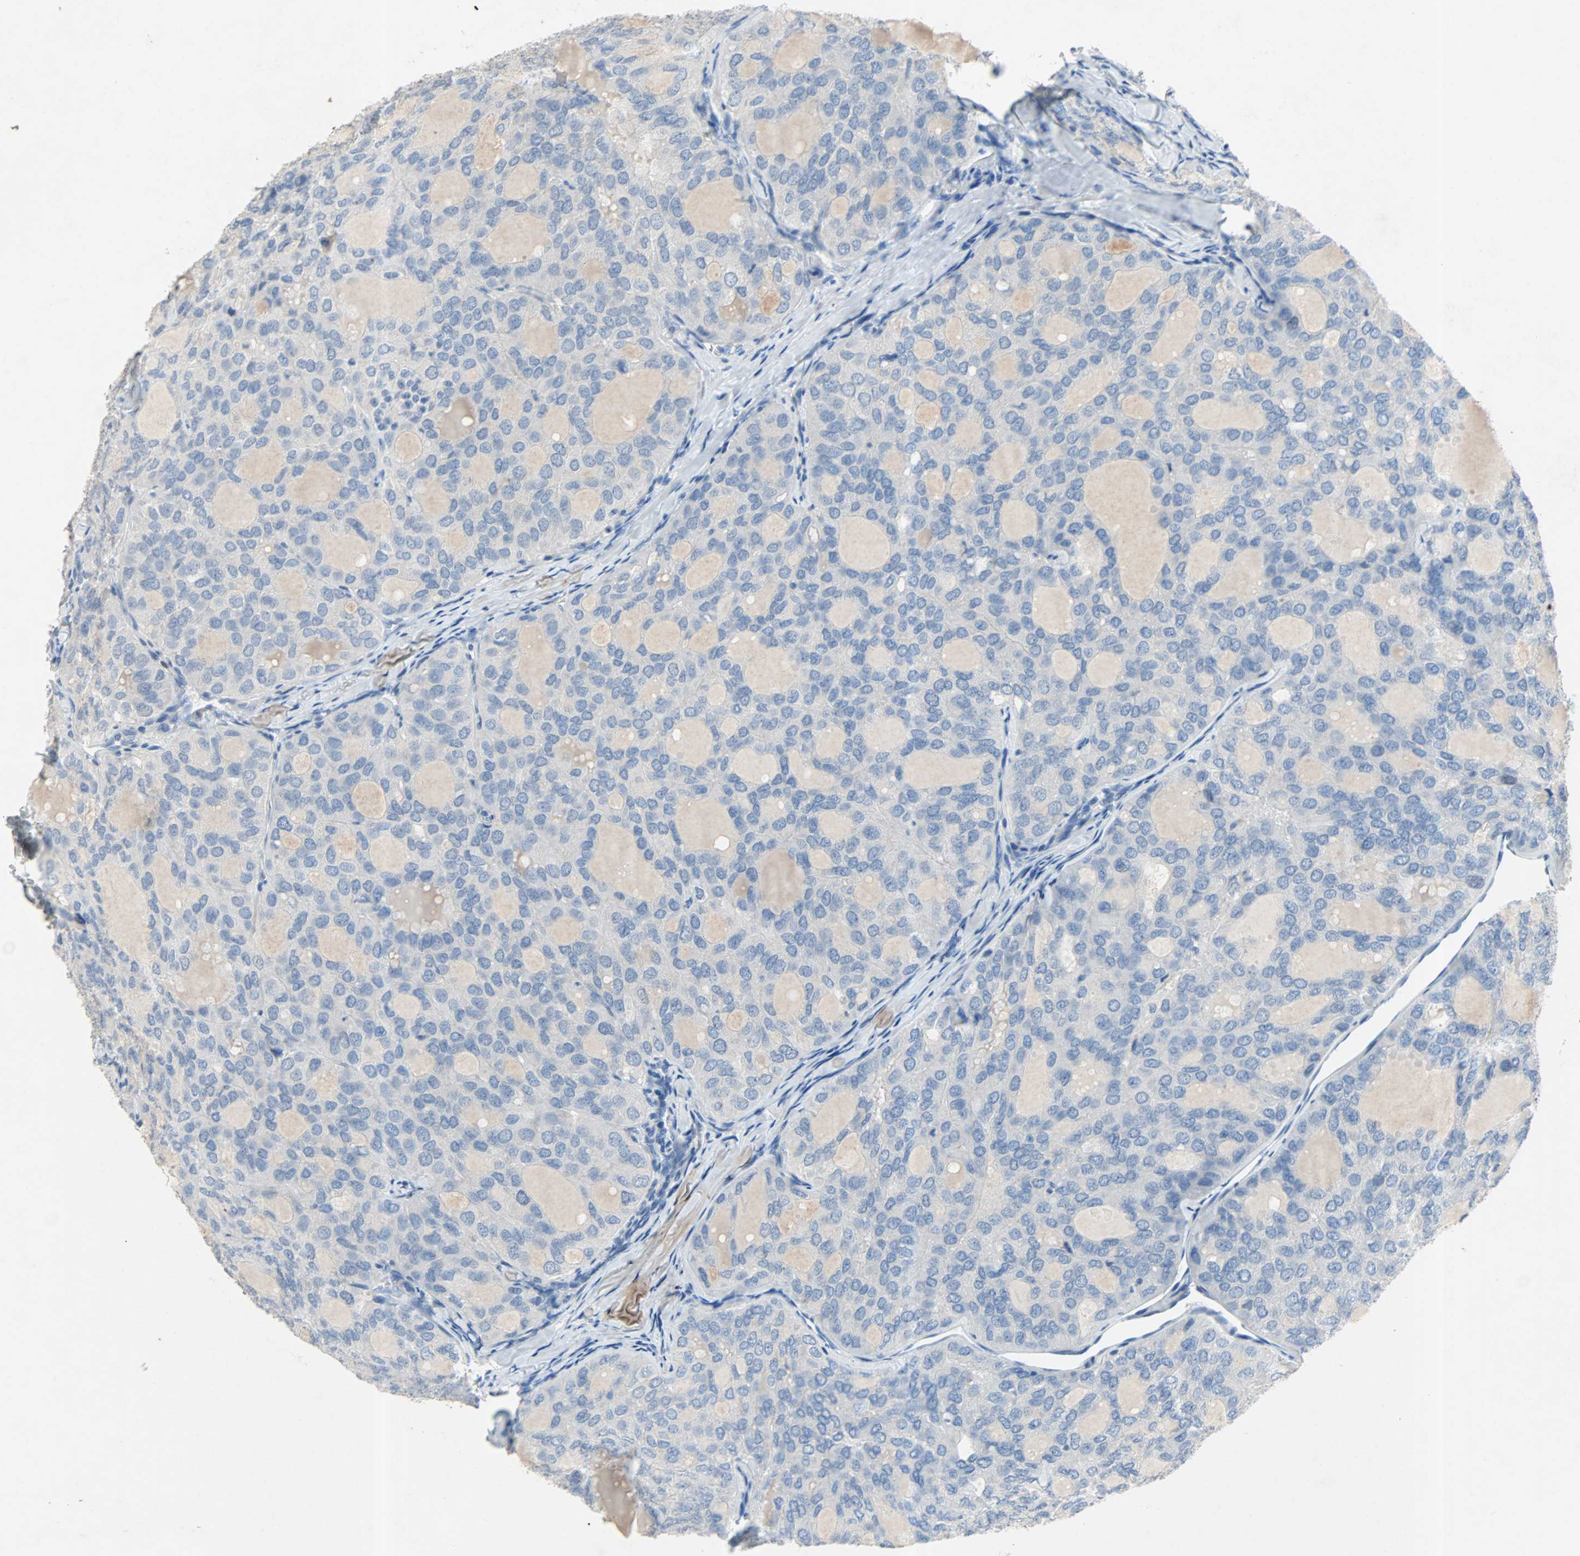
{"staining": {"intensity": "negative", "quantity": "none", "location": "none"}, "tissue": "thyroid cancer", "cell_type": "Tumor cells", "image_type": "cancer", "snomed": [{"axis": "morphology", "description": "Follicular adenoma carcinoma, NOS"}, {"axis": "topography", "description": "Thyroid gland"}], "caption": "IHC micrograph of neoplastic tissue: thyroid cancer stained with DAB exhibits no significant protein expression in tumor cells.", "gene": "PCDHB2", "patient": {"sex": "male", "age": 75}}